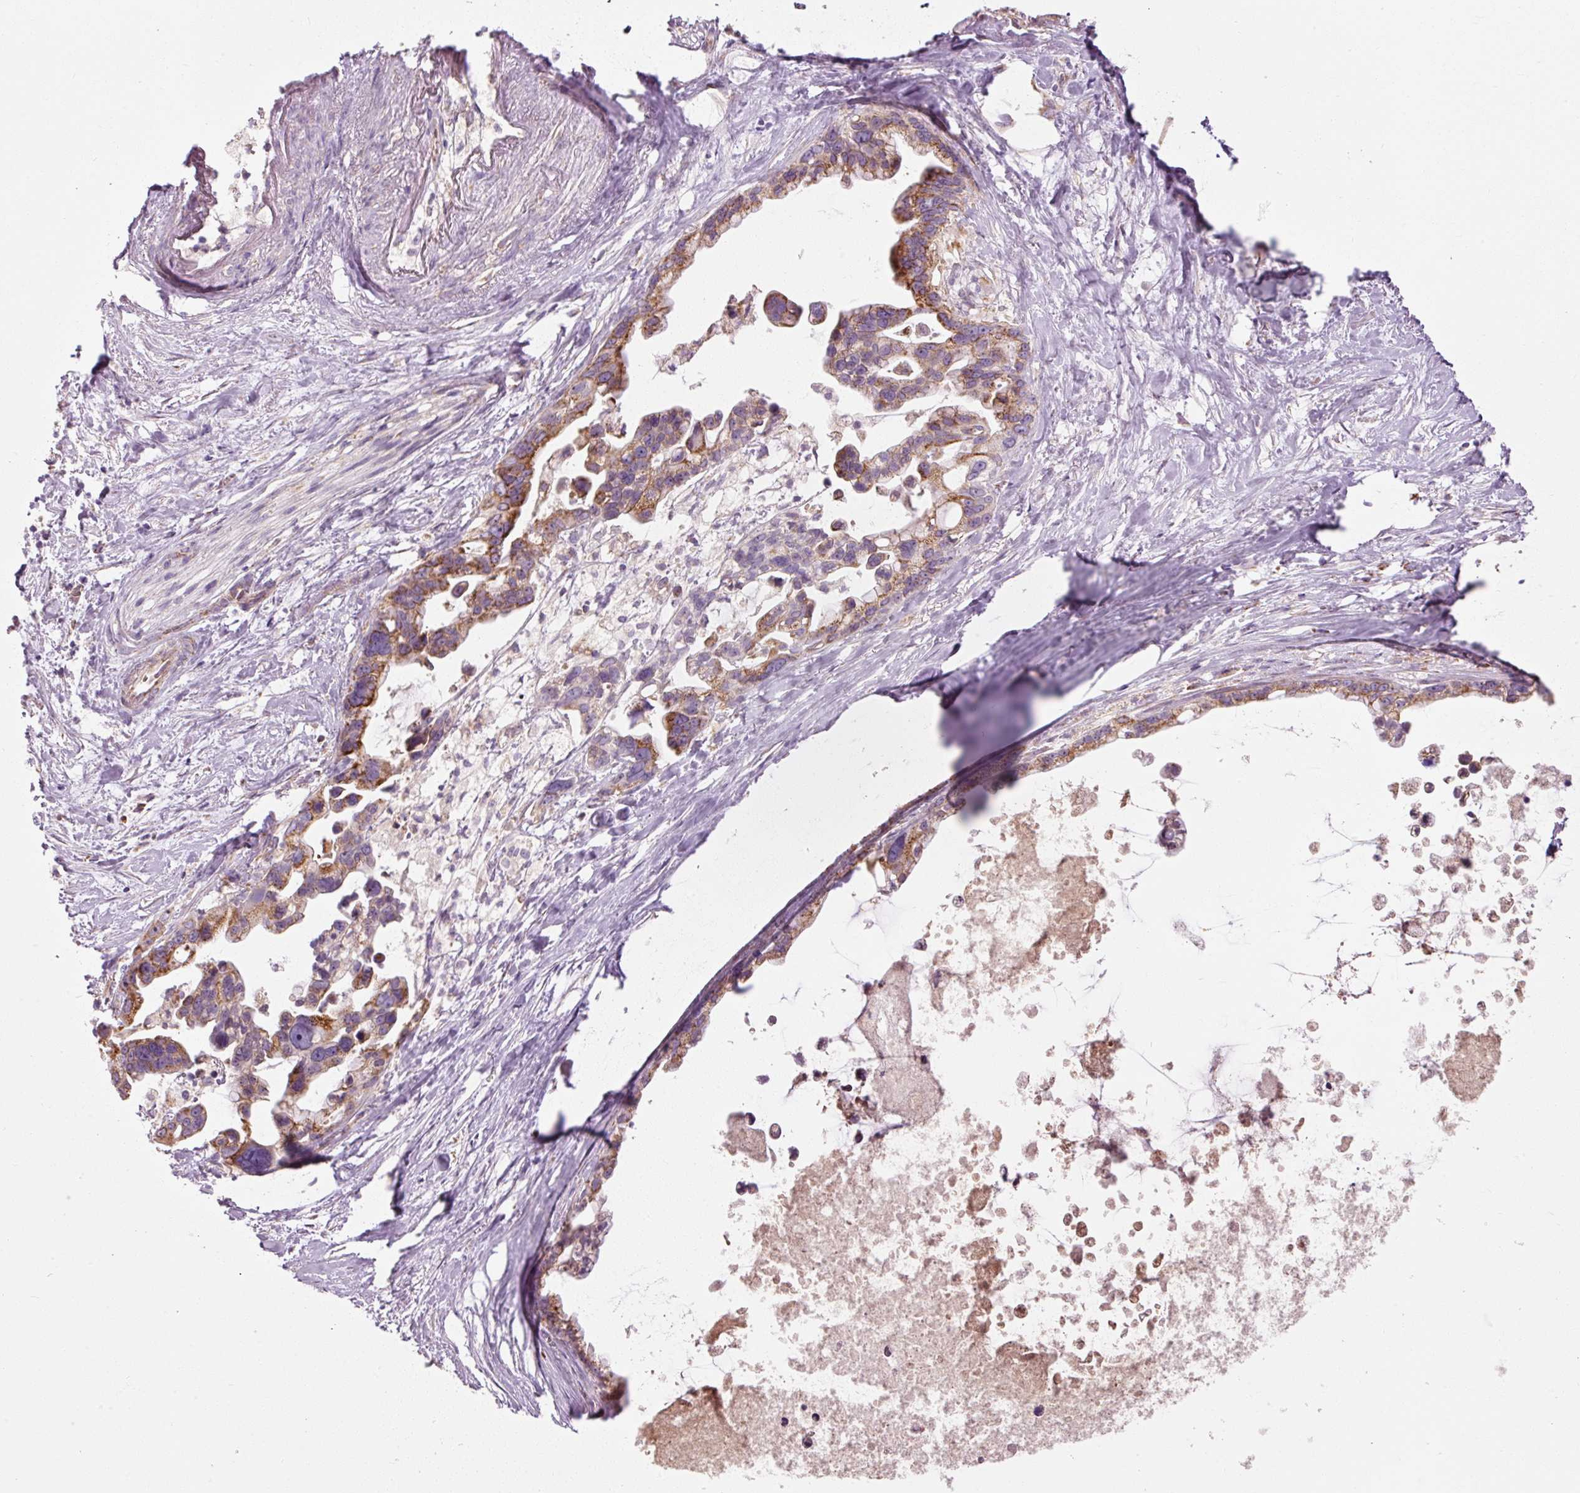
{"staining": {"intensity": "moderate", "quantity": ">75%", "location": "cytoplasmic/membranous"}, "tissue": "pancreatic cancer", "cell_type": "Tumor cells", "image_type": "cancer", "snomed": [{"axis": "morphology", "description": "Adenocarcinoma, NOS"}, {"axis": "topography", "description": "Pancreas"}], "caption": "Immunohistochemical staining of human pancreatic cancer (adenocarcinoma) reveals medium levels of moderate cytoplasmic/membranous staining in about >75% of tumor cells.", "gene": "NDUFB4", "patient": {"sex": "female", "age": 83}}